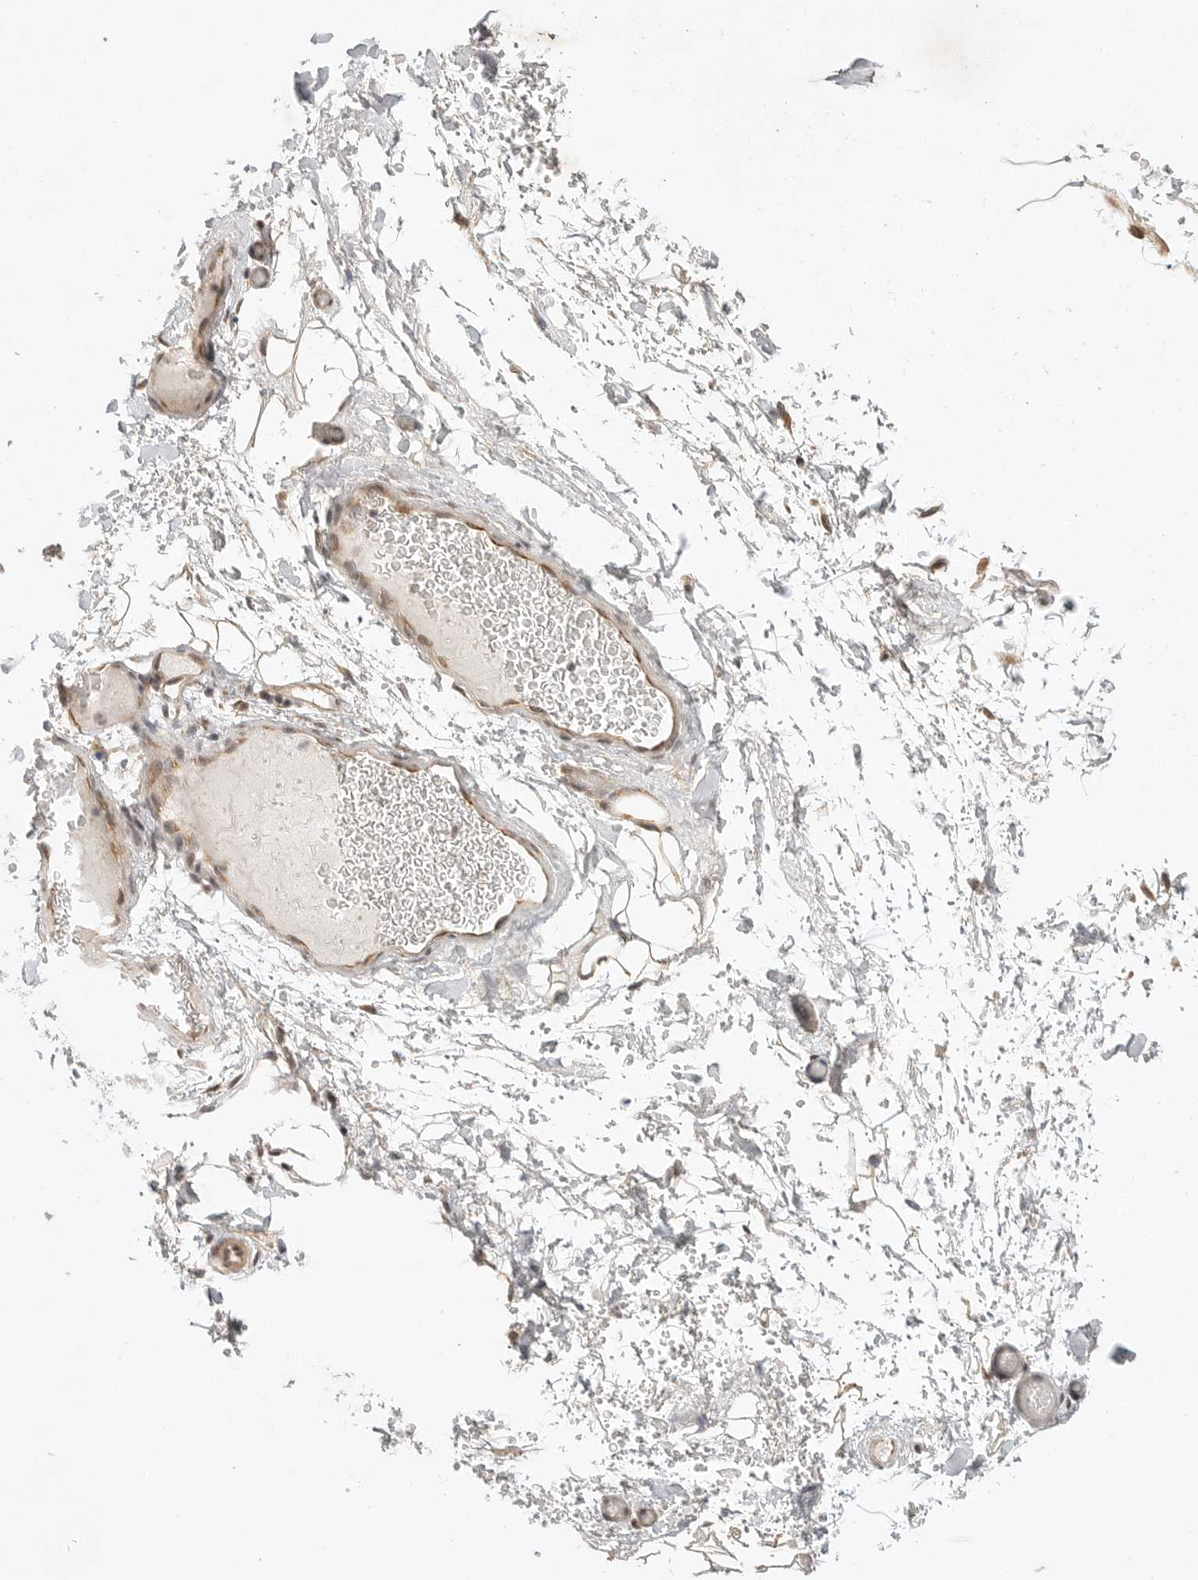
{"staining": {"intensity": "negative", "quantity": "none", "location": "none"}, "tissue": "adipose tissue", "cell_type": "Adipocytes", "image_type": "normal", "snomed": [{"axis": "morphology", "description": "Normal tissue, NOS"}, {"axis": "morphology", "description": "Adenocarcinoma, NOS"}, {"axis": "topography", "description": "Esophagus"}], "caption": "Adipose tissue stained for a protein using immunohistochemistry (IHC) exhibits no expression adipocytes.", "gene": "POMP", "patient": {"sex": "male", "age": 62}}